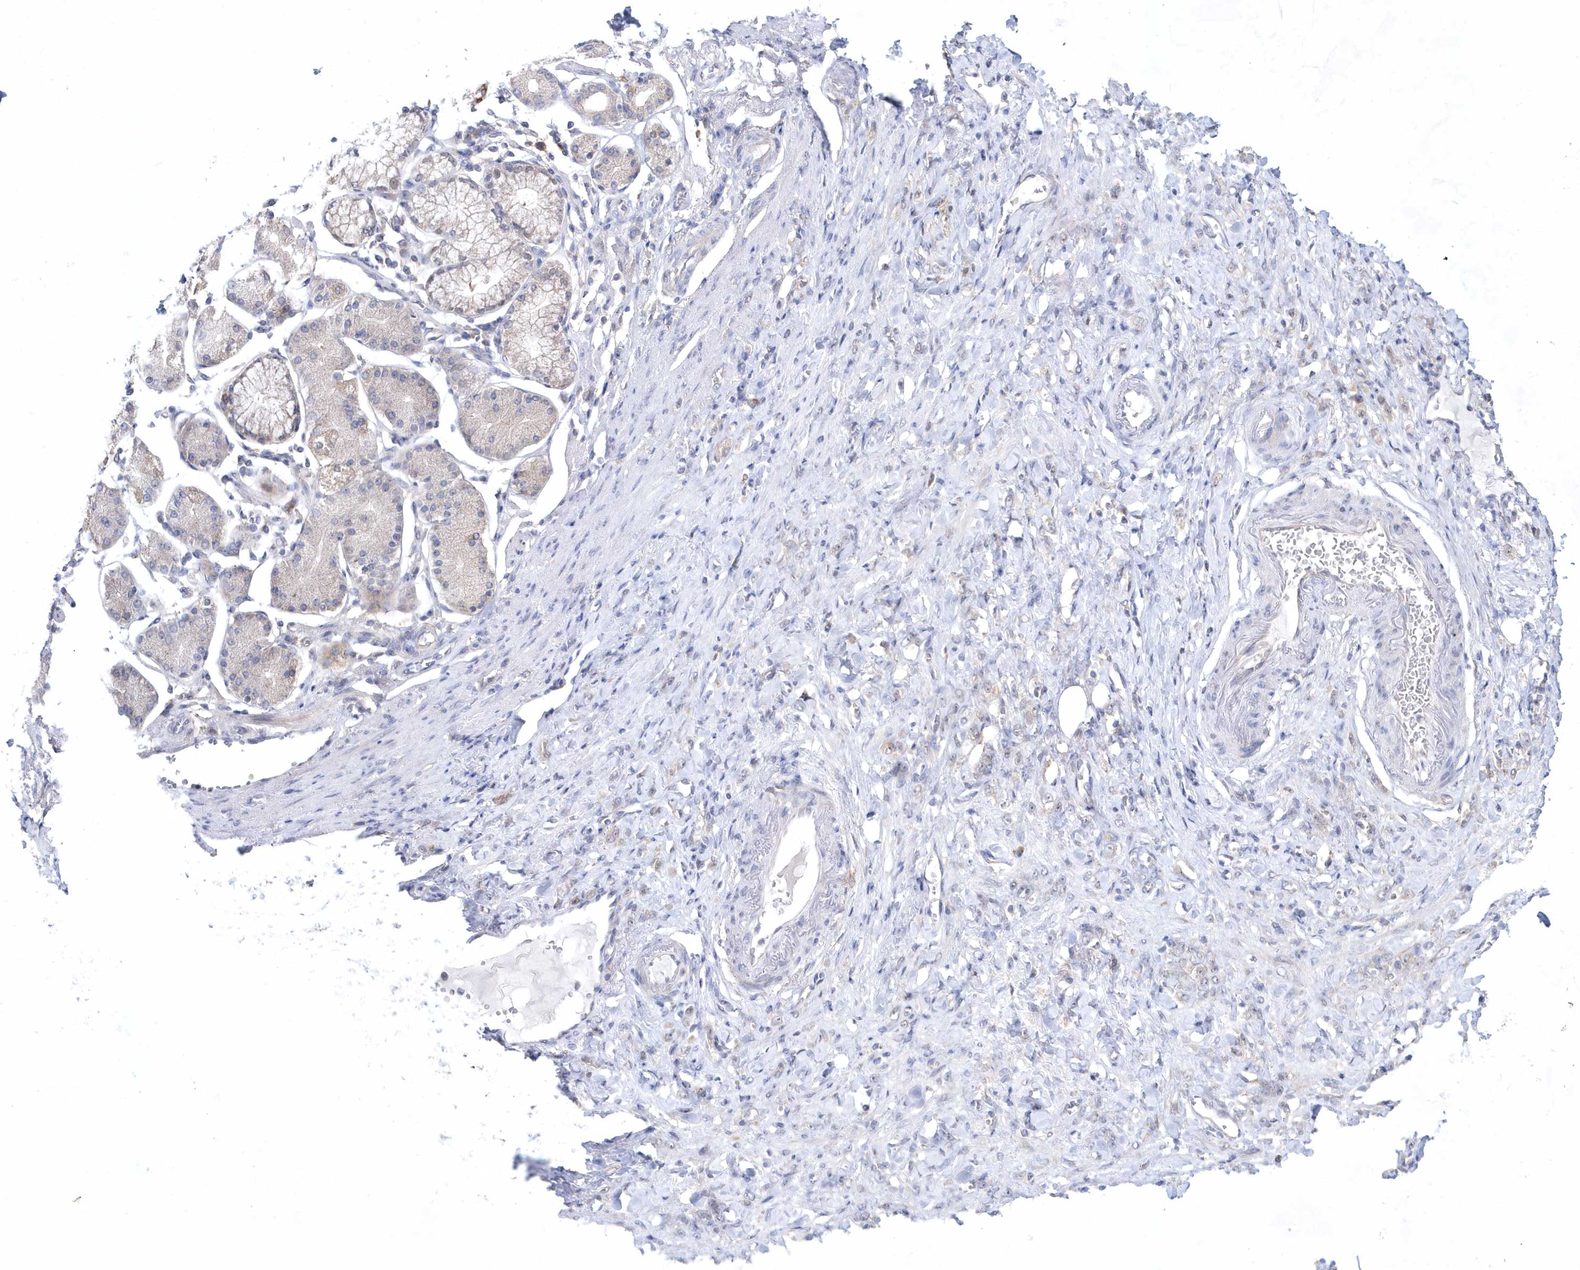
{"staining": {"intensity": "negative", "quantity": "none", "location": "none"}, "tissue": "stomach cancer", "cell_type": "Tumor cells", "image_type": "cancer", "snomed": [{"axis": "morphology", "description": "Normal tissue, NOS"}, {"axis": "morphology", "description": "Adenocarcinoma, NOS"}, {"axis": "topography", "description": "Stomach"}], "caption": "Immunohistochemical staining of adenocarcinoma (stomach) demonstrates no significant staining in tumor cells.", "gene": "BDH2", "patient": {"sex": "male", "age": 82}}